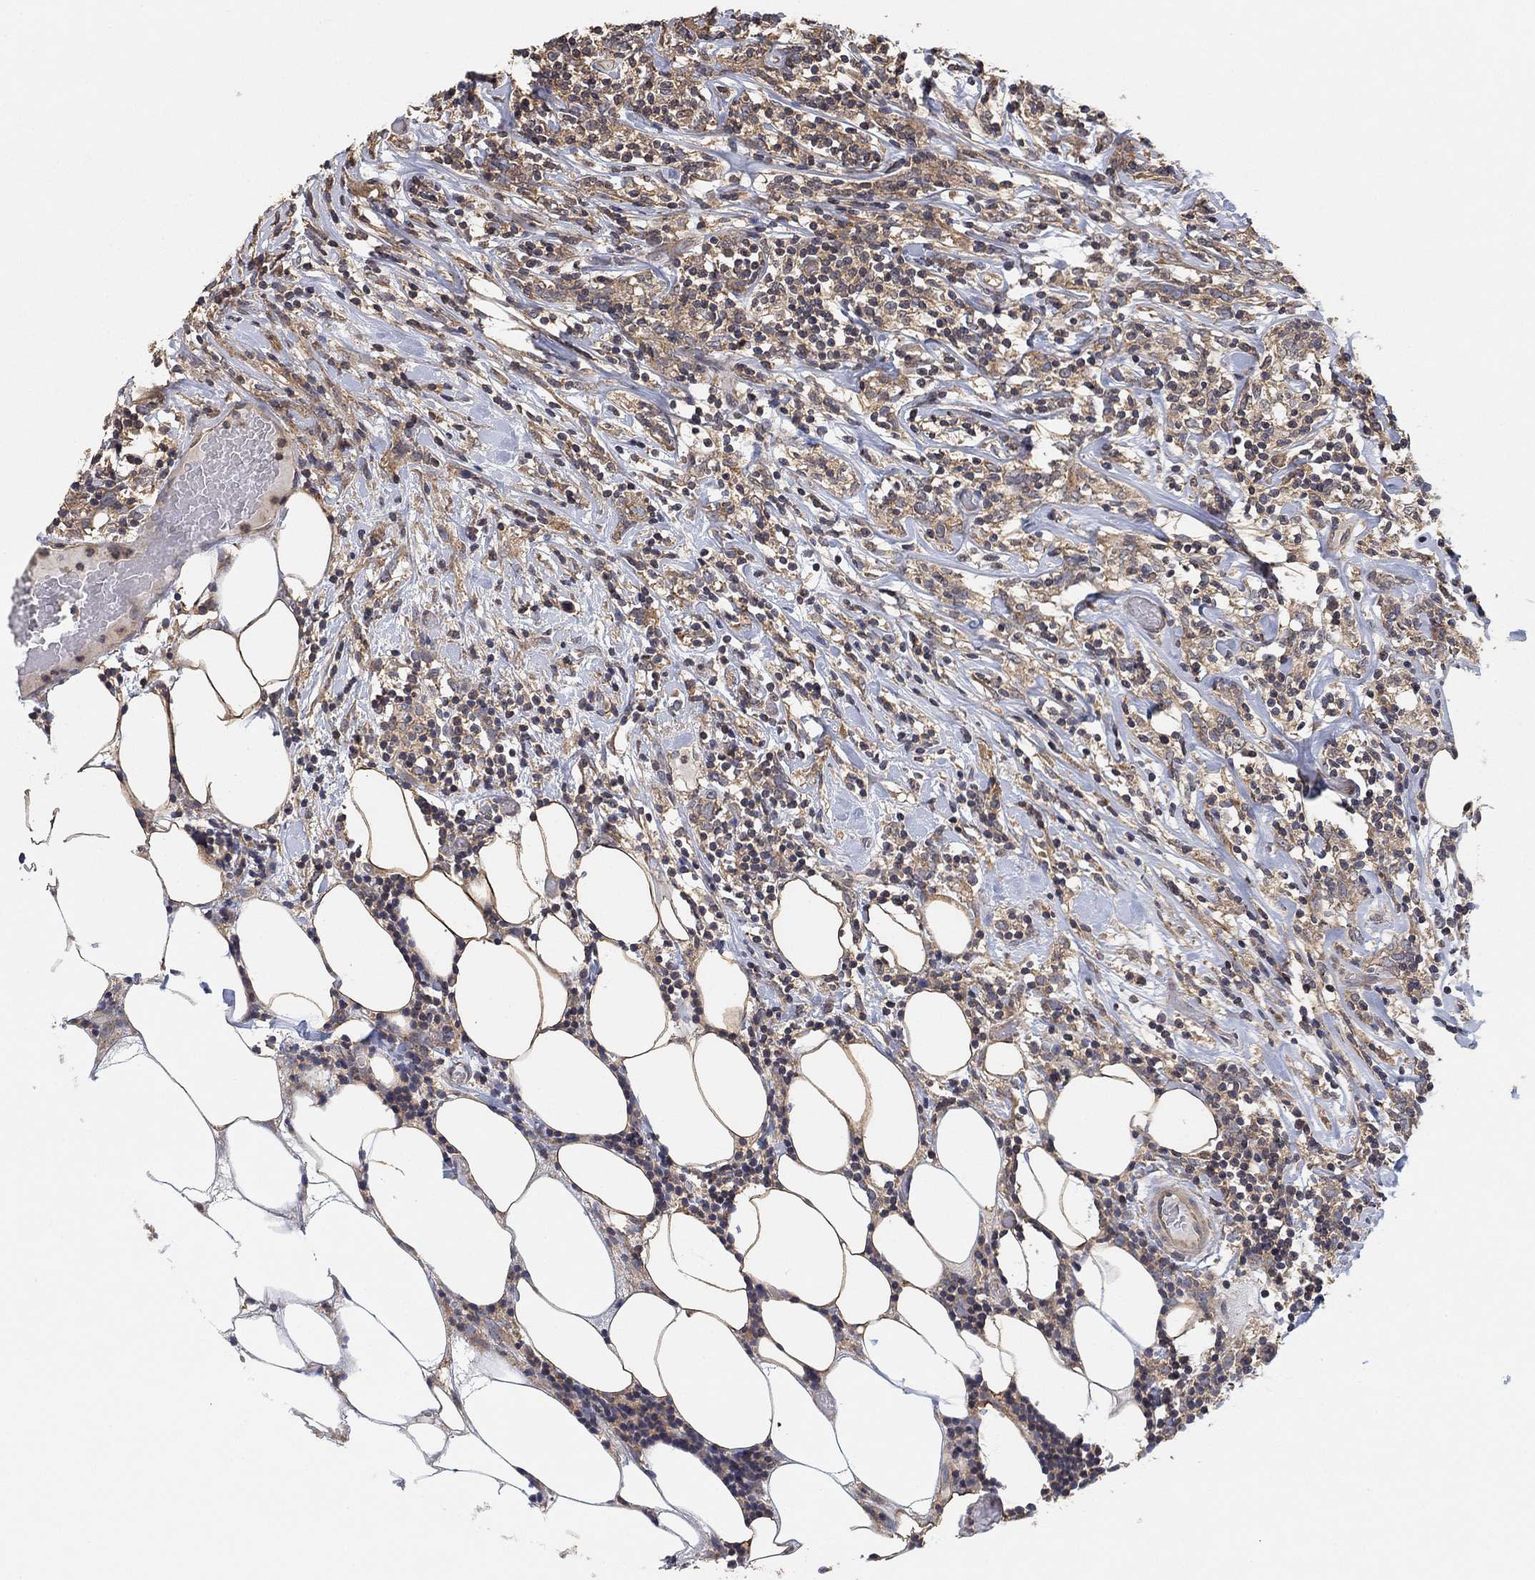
{"staining": {"intensity": "weak", "quantity": "25%-75%", "location": "cytoplasmic/membranous"}, "tissue": "lymphoma", "cell_type": "Tumor cells", "image_type": "cancer", "snomed": [{"axis": "morphology", "description": "Malignant lymphoma, non-Hodgkin's type, High grade"}, {"axis": "topography", "description": "Lymph node"}], "caption": "Immunohistochemical staining of lymphoma displays low levels of weak cytoplasmic/membranous protein staining in about 25%-75% of tumor cells. (DAB IHC with brightfield microscopy, high magnification).", "gene": "CCDC43", "patient": {"sex": "female", "age": 84}}